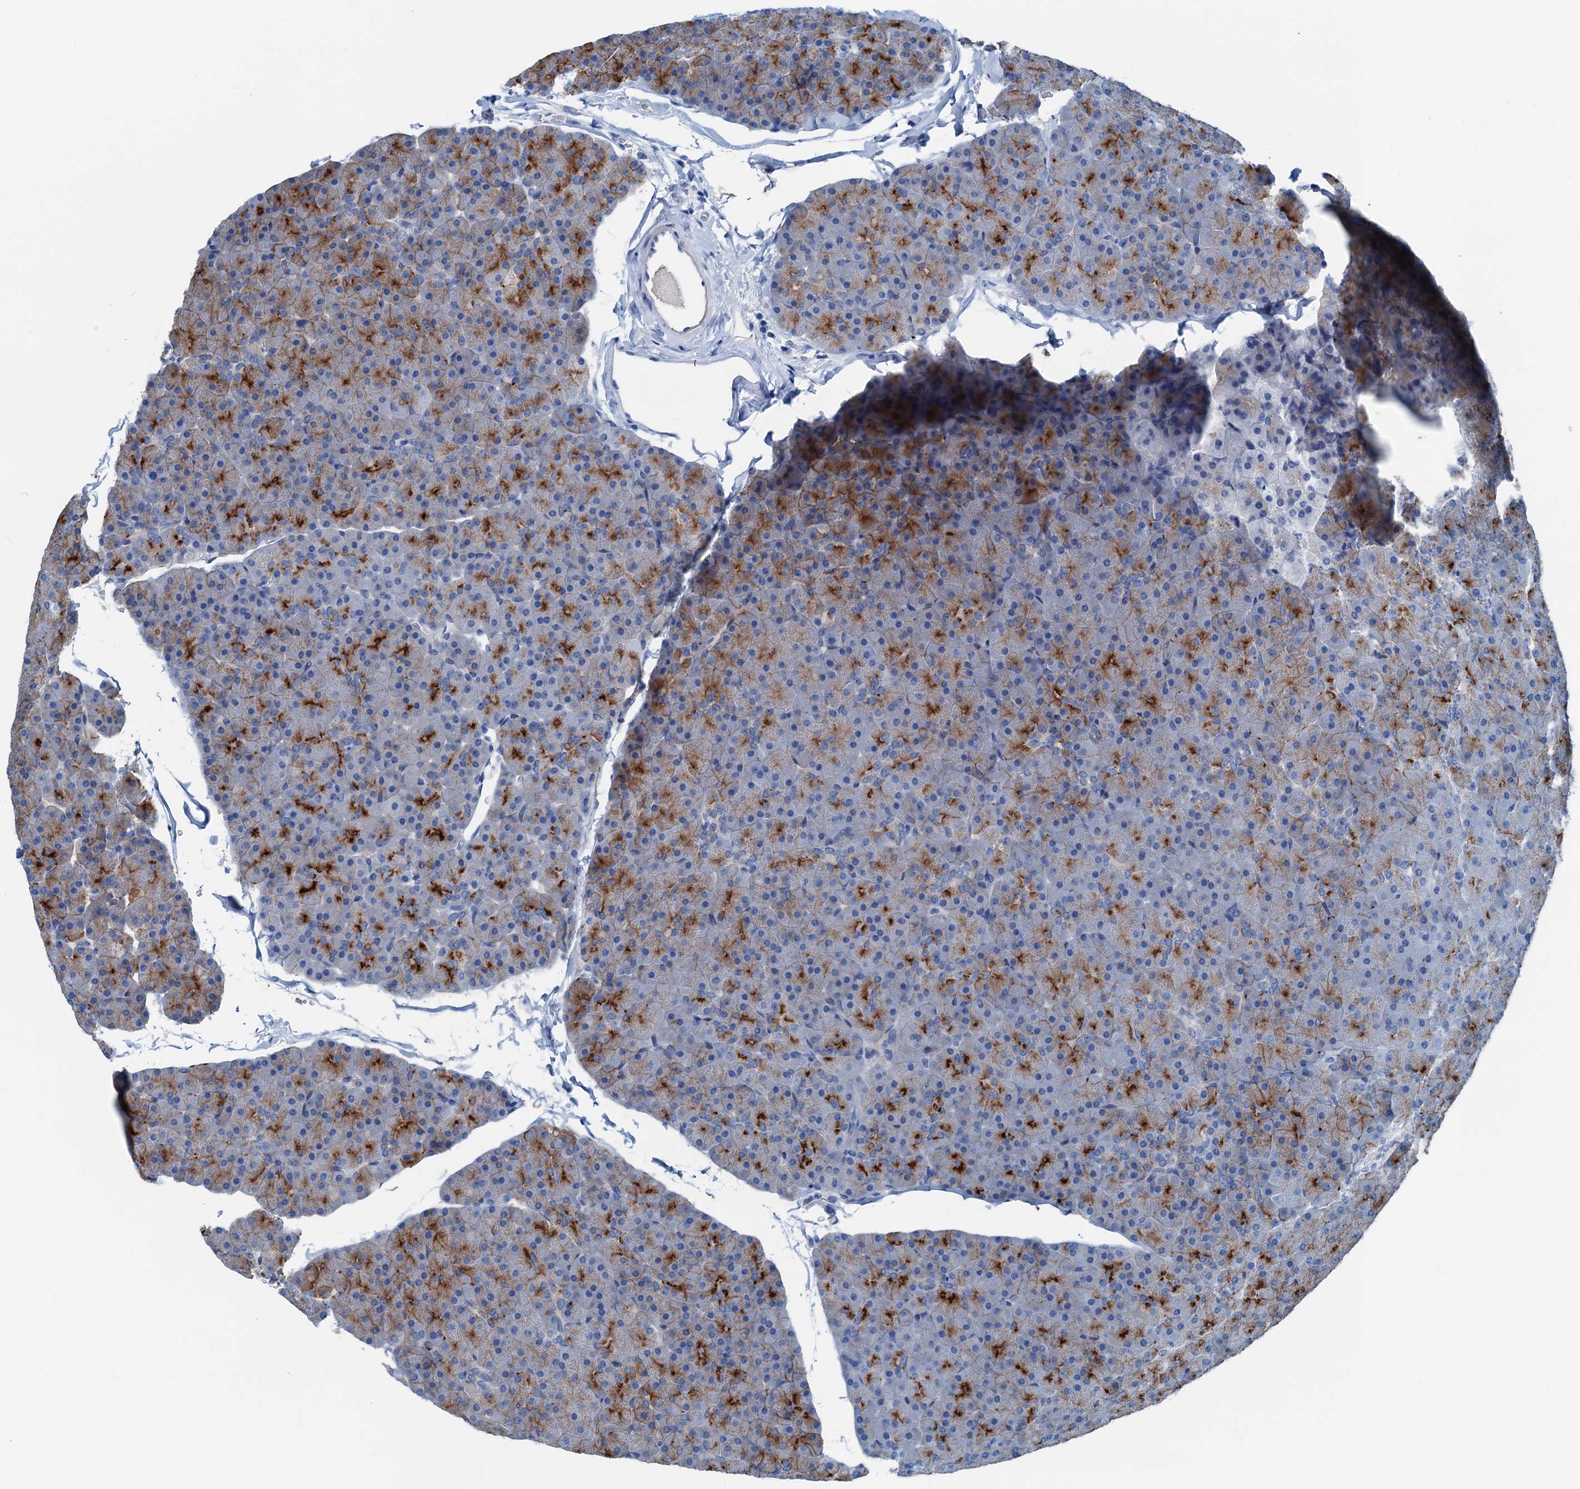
{"staining": {"intensity": "moderate", "quantity": "25%-75%", "location": "cytoplasmic/membranous"}, "tissue": "pancreas", "cell_type": "Exocrine glandular cells", "image_type": "normal", "snomed": [{"axis": "morphology", "description": "Normal tissue, NOS"}, {"axis": "topography", "description": "Pancreas"}], "caption": "IHC of benign human pancreas shows medium levels of moderate cytoplasmic/membranous expression in approximately 25%-75% of exocrine glandular cells.", "gene": "C1QTNF4", "patient": {"sex": "male", "age": 36}}